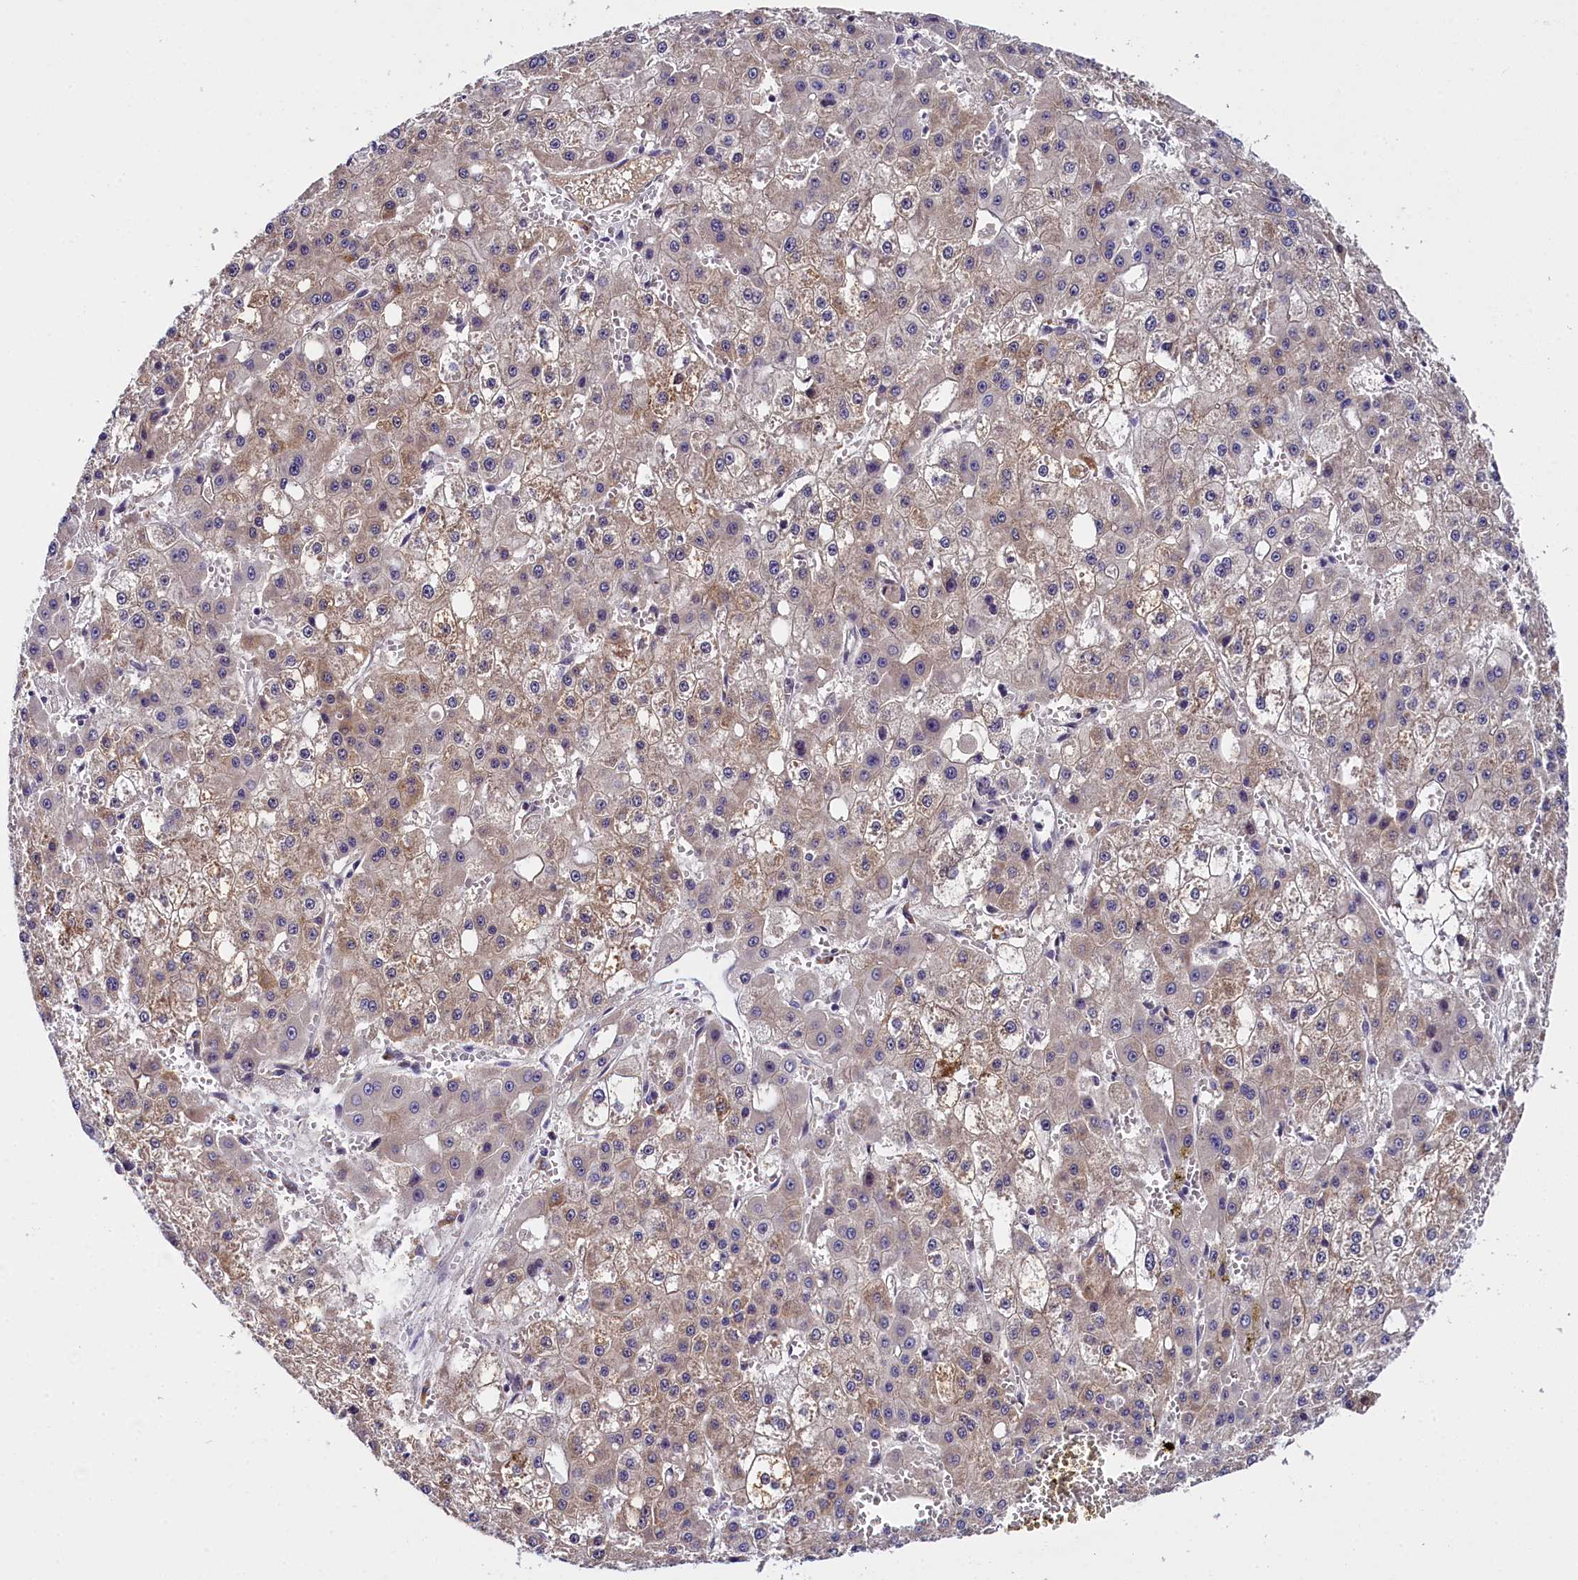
{"staining": {"intensity": "weak", "quantity": "25%-75%", "location": "cytoplasmic/membranous"}, "tissue": "liver cancer", "cell_type": "Tumor cells", "image_type": "cancer", "snomed": [{"axis": "morphology", "description": "Carcinoma, Hepatocellular, NOS"}, {"axis": "topography", "description": "Liver"}], "caption": "Immunohistochemical staining of hepatocellular carcinoma (liver) reveals low levels of weak cytoplasmic/membranous expression in about 25%-75% of tumor cells.", "gene": "ENKD1", "patient": {"sex": "male", "age": 47}}